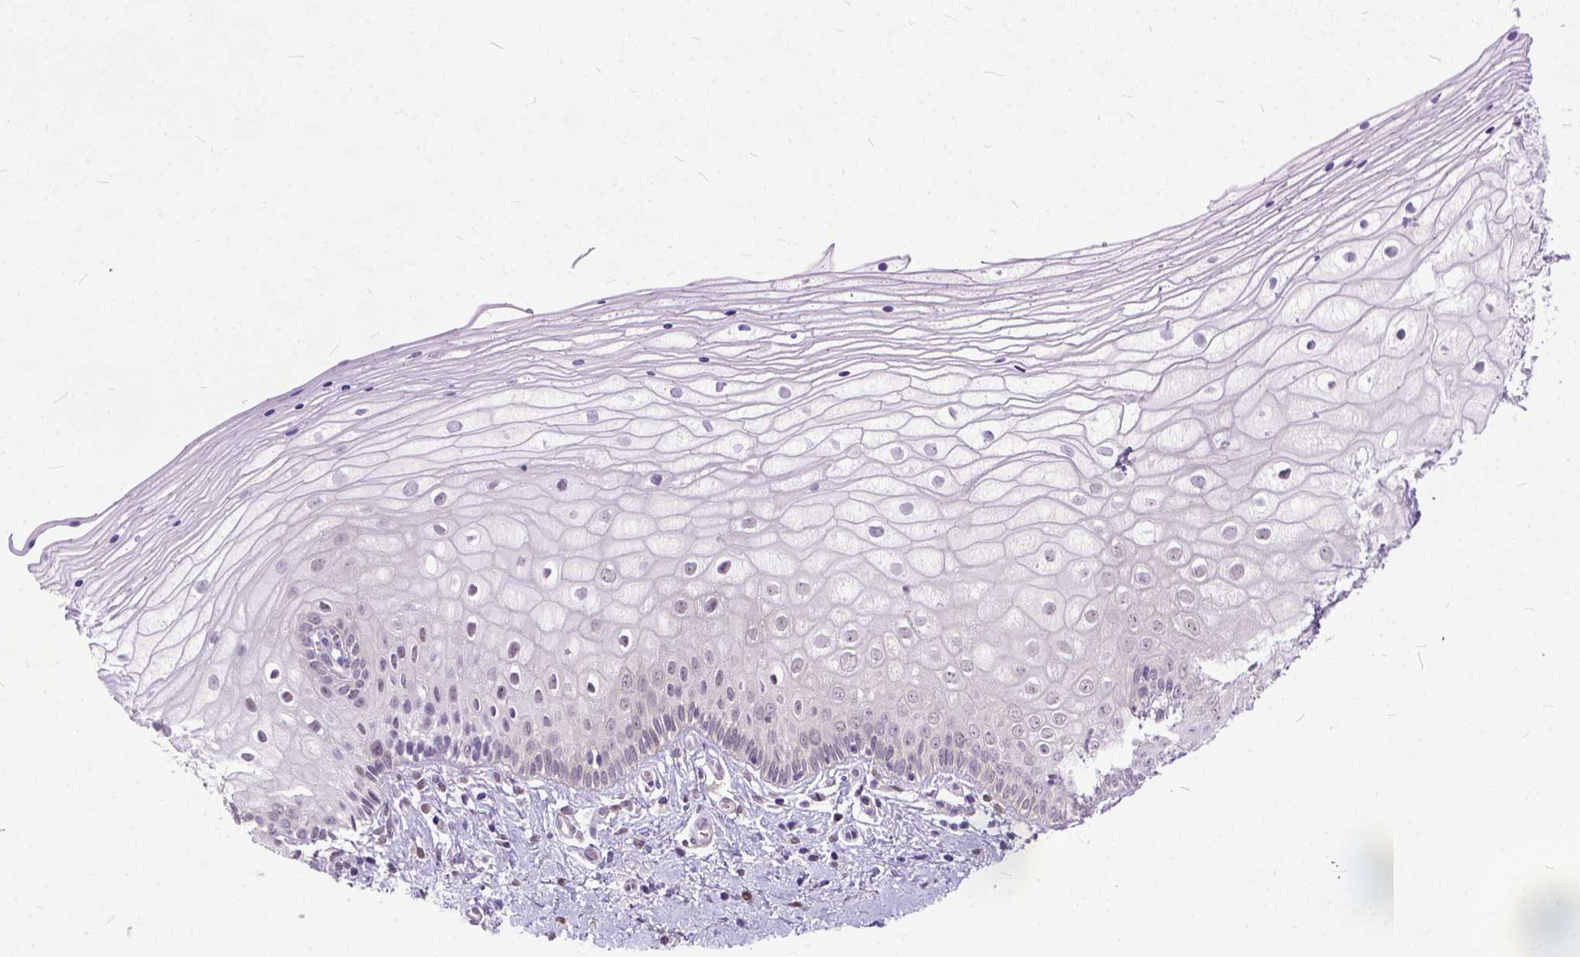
{"staining": {"intensity": "negative", "quantity": "none", "location": "none"}, "tissue": "vagina", "cell_type": "Squamous epithelial cells", "image_type": "normal", "snomed": [{"axis": "morphology", "description": "Normal tissue, NOS"}, {"axis": "topography", "description": "Vagina"}], "caption": "The histopathology image shows no staining of squamous epithelial cells in normal vagina.", "gene": "TCEAL7", "patient": {"sex": "female", "age": 39}}